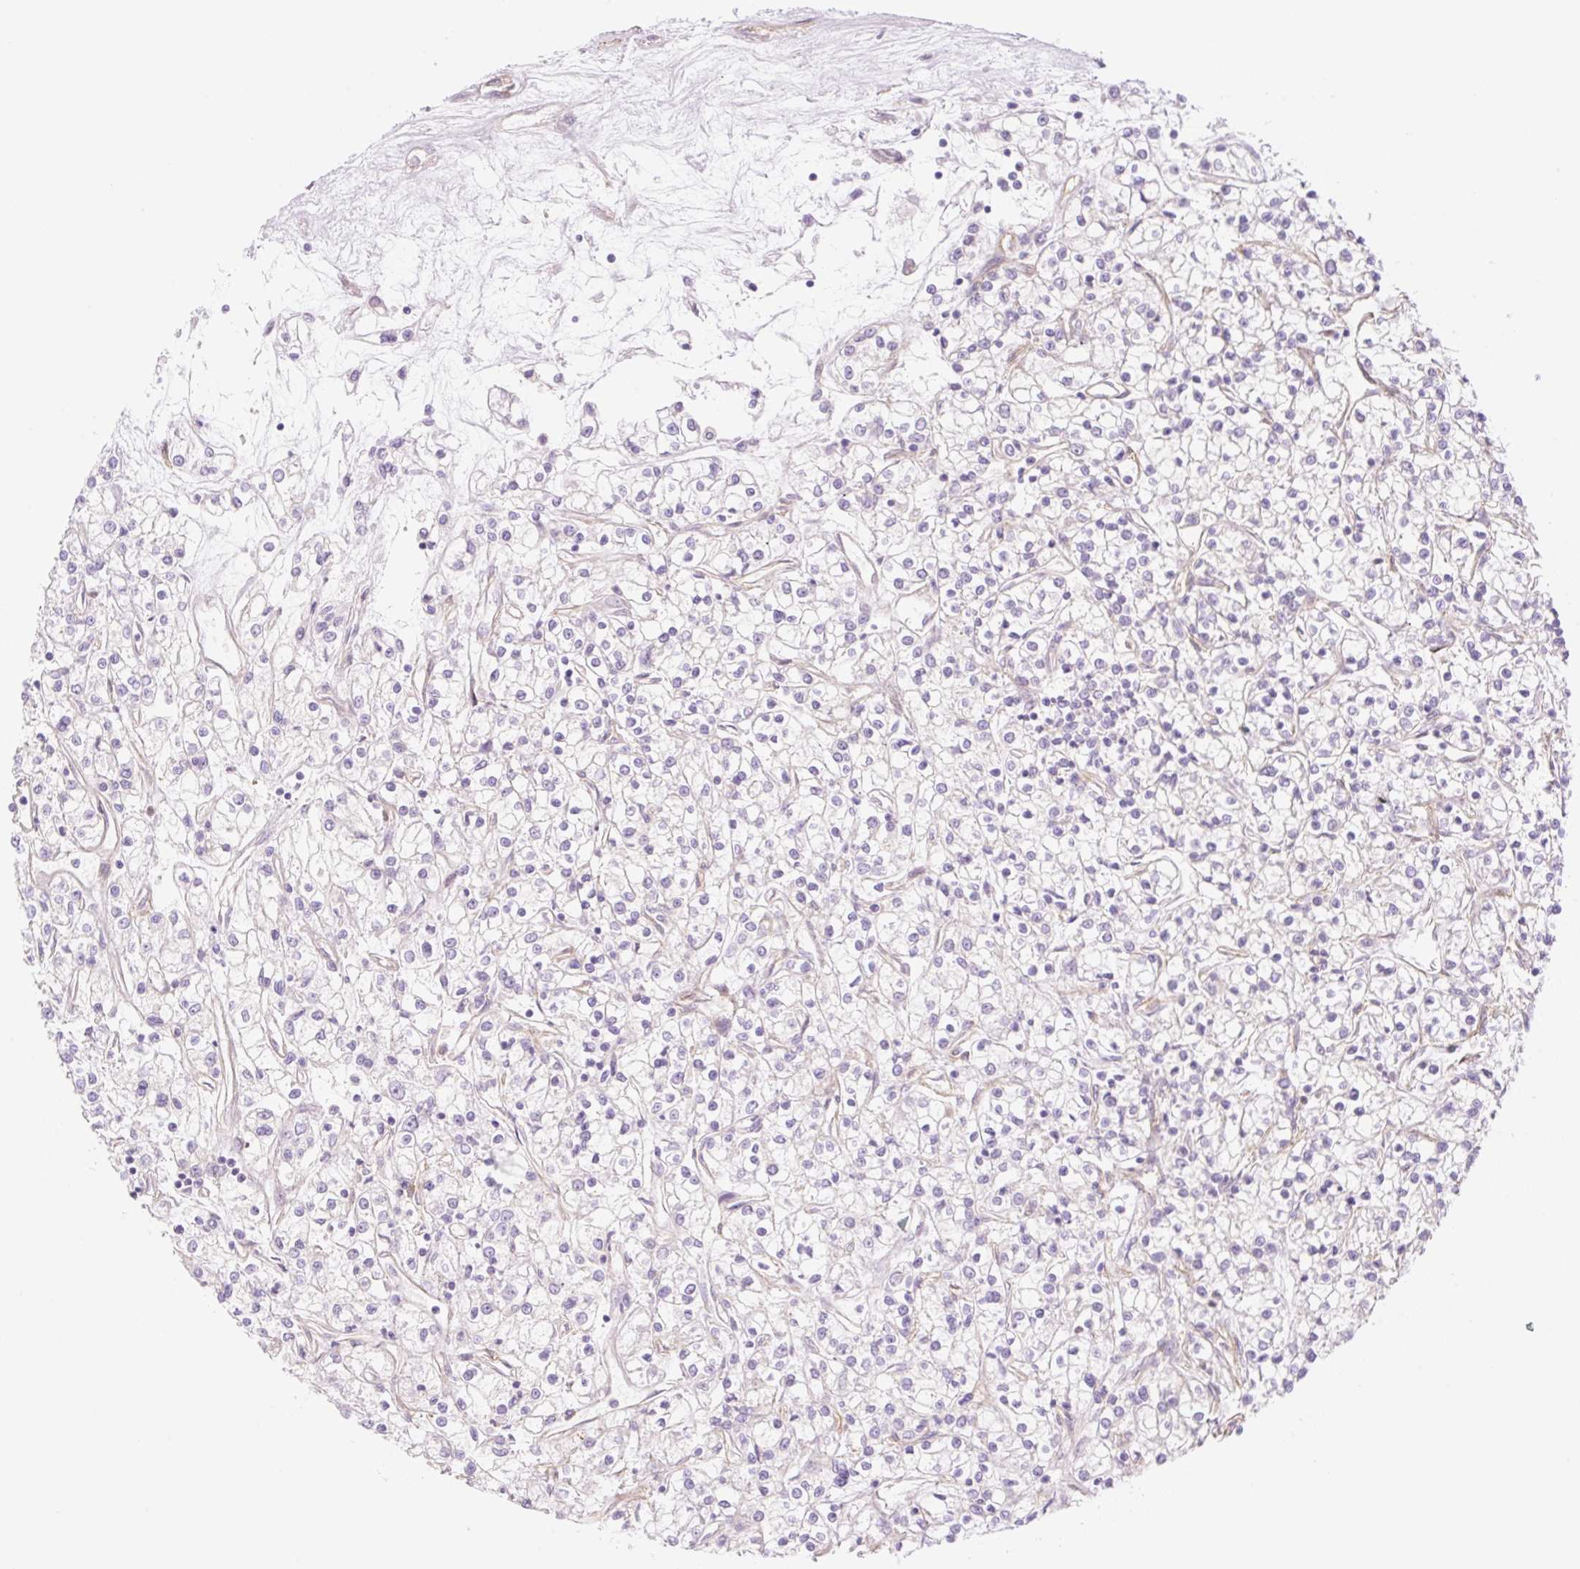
{"staining": {"intensity": "negative", "quantity": "none", "location": "none"}, "tissue": "renal cancer", "cell_type": "Tumor cells", "image_type": "cancer", "snomed": [{"axis": "morphology", "description": "Adenocarcinoma, NOS"}, {"axis": "topography", "description": "Kidney"}], "caption": "IHC image of neoplastic tissue: renal cancer stained with DAB (3,3'-diaminobenzidine) exhibits no significant protein positivity in tumor cells. The staining was performed using DAB (3,3'-diaminobenzidine) to visualize the protein expression in brown, while the nuclei were stained in blue with hematoxylin (Magnification: 20x).", "gene": "NLRP5", "patient": {"sex": "female", "age": 59}}